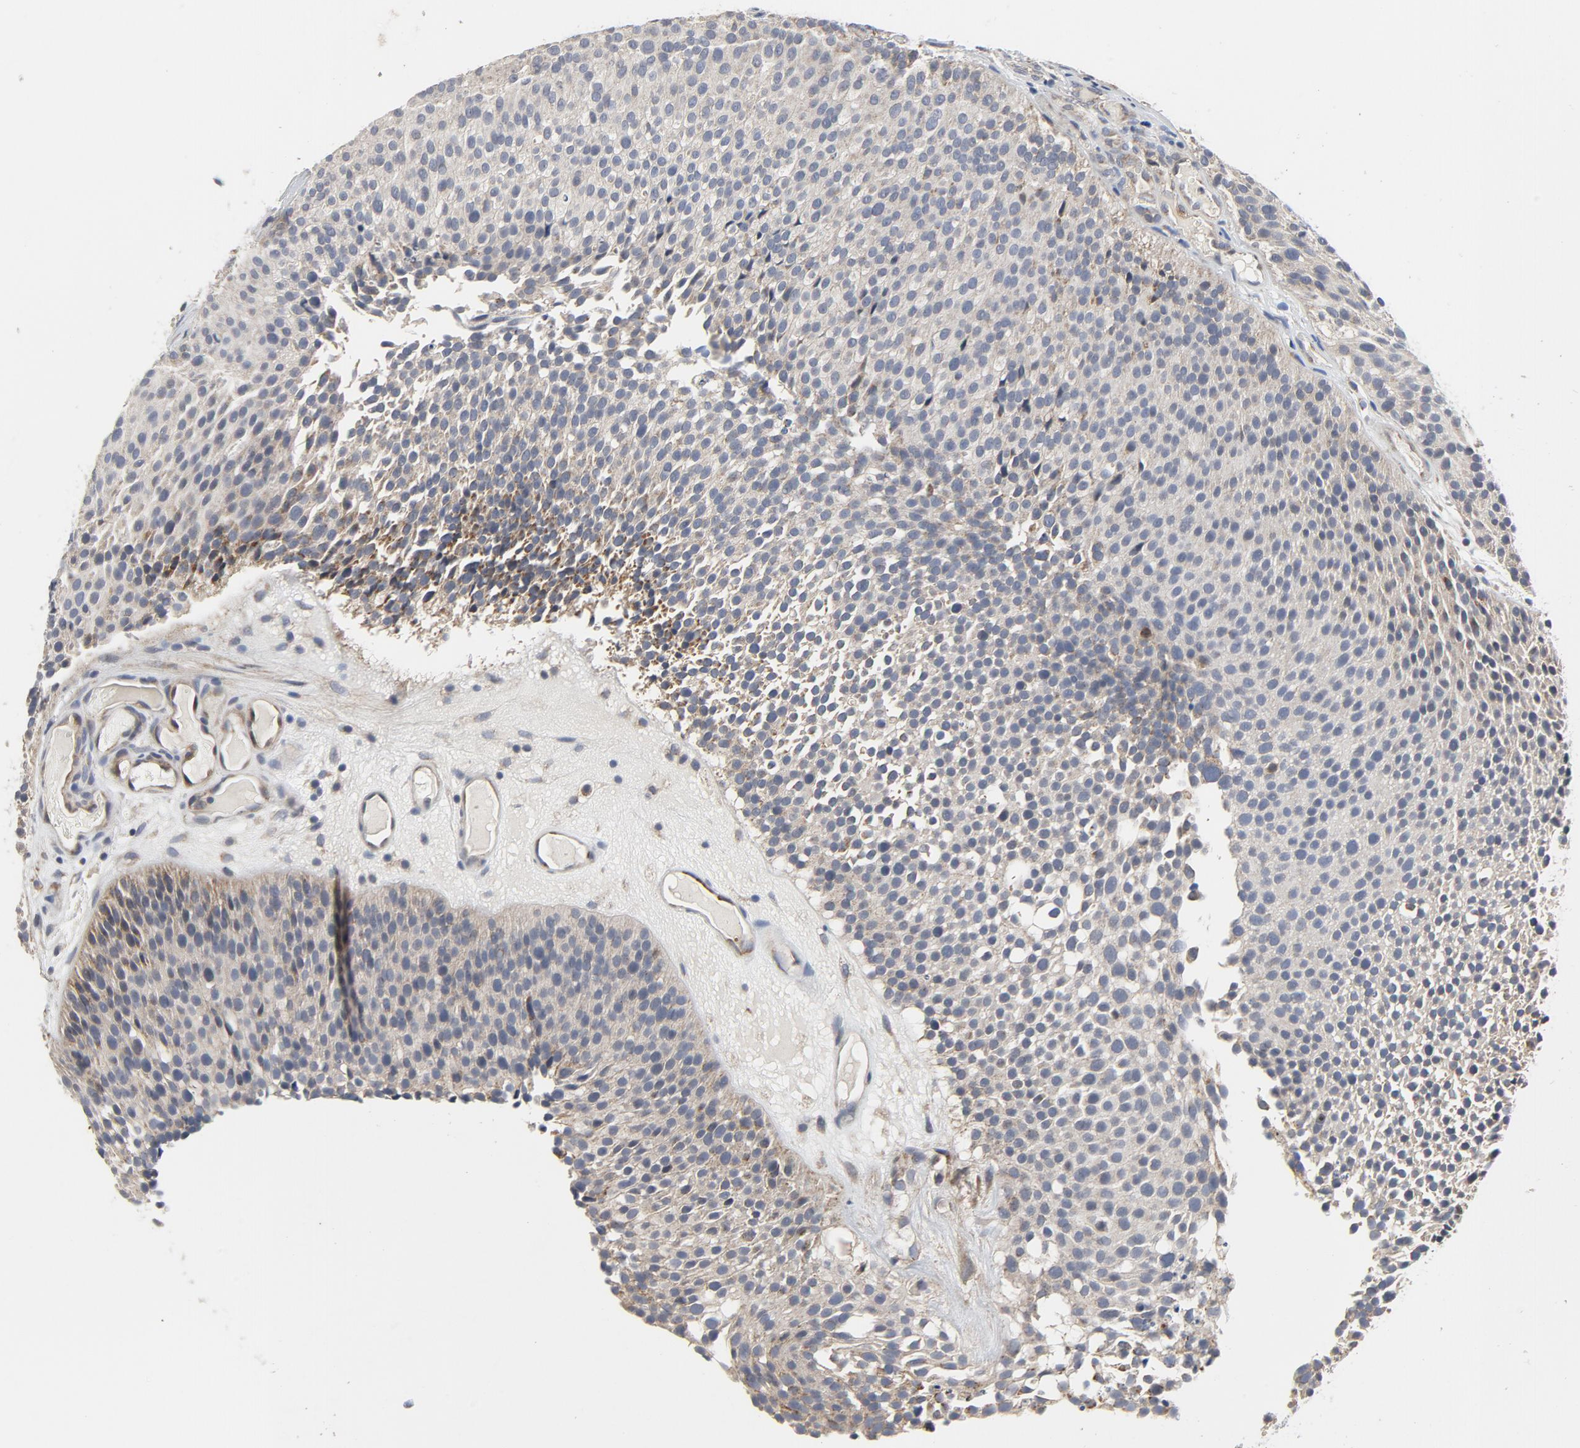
{"staining": {"intensity": "moderate", "quantity": ">75%", "location": "cytoplasmic/membranous"}, "tissue": "urothelial cancer", "cell_type": "Tumor cells", "image_type": "cancer", "snomed": [{"axis": "morphology", "description": "Urothelial carcinoma, Low grade"}, {"axis": "topography", "description": "Urinary bladder"}], "caption": "A histopathology image showing moderate cytoplasmic/membranous positivity in about >75% of tumor cells in low-grade urothelial carcinoma, as visualized by brown immunohistochemical staining.", "gene": "C14orf119", "patient": {"sex": "male", "age": 85}}